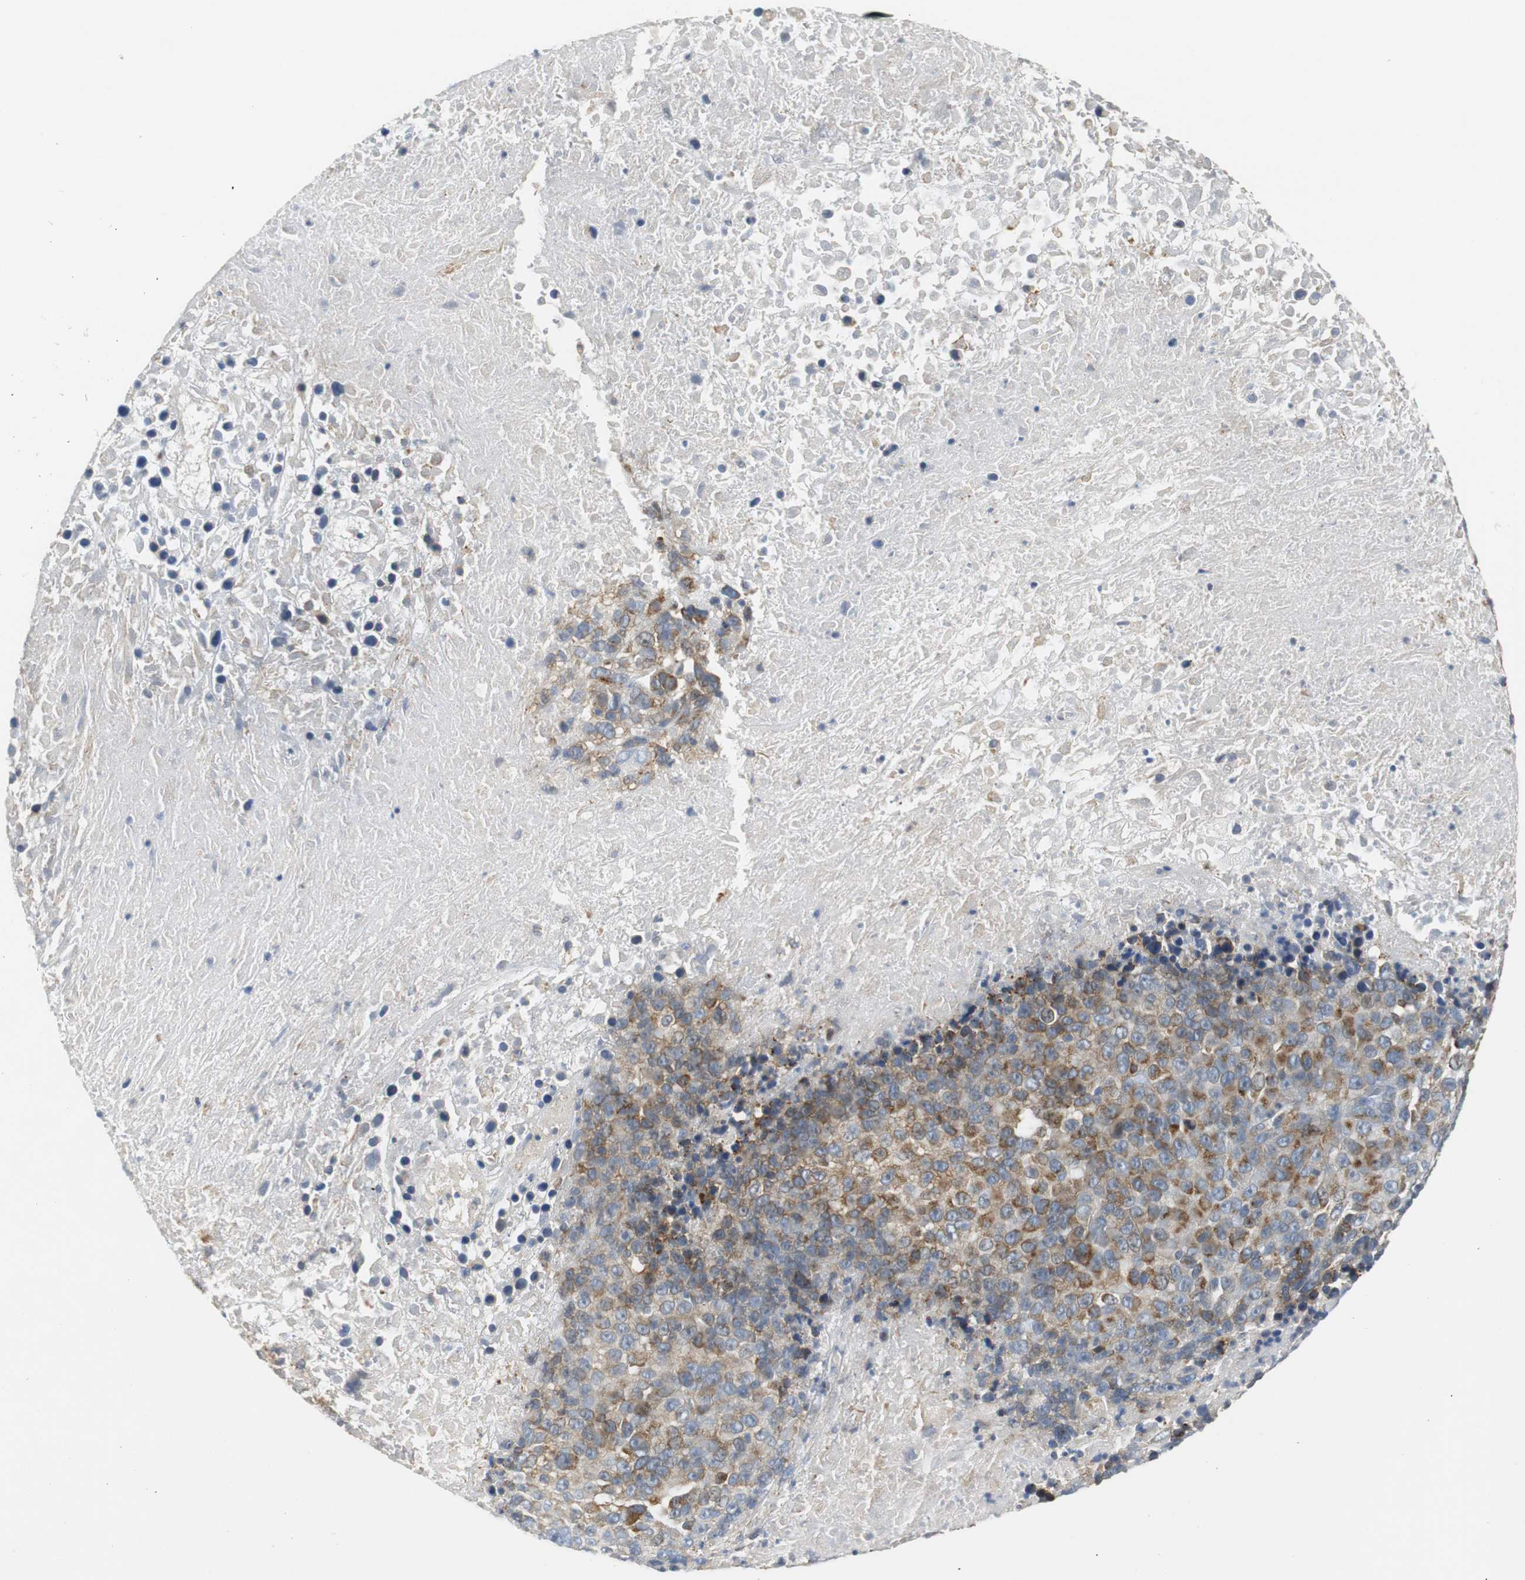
{"staining": {"intensity": "weak", "quantity": "25%-75%", "location": "cytoplasmic/membranous"}, "tissue": "melanoma", "cell_type": "Tumor cells", "image_type": "cancer", "snomed": [{"axis": "morphology", "description": "Malignant melanoma, Metastatic site"}, {"axis": "topography", "description": "Cerebral cortex"}], "caption": "Weak cytoplasmic/membranous staining is present in about 25%-75% of tumor cells in melanoma.", "gene": "PDIA4", "patient": {"sex": "female", "age": 52}}